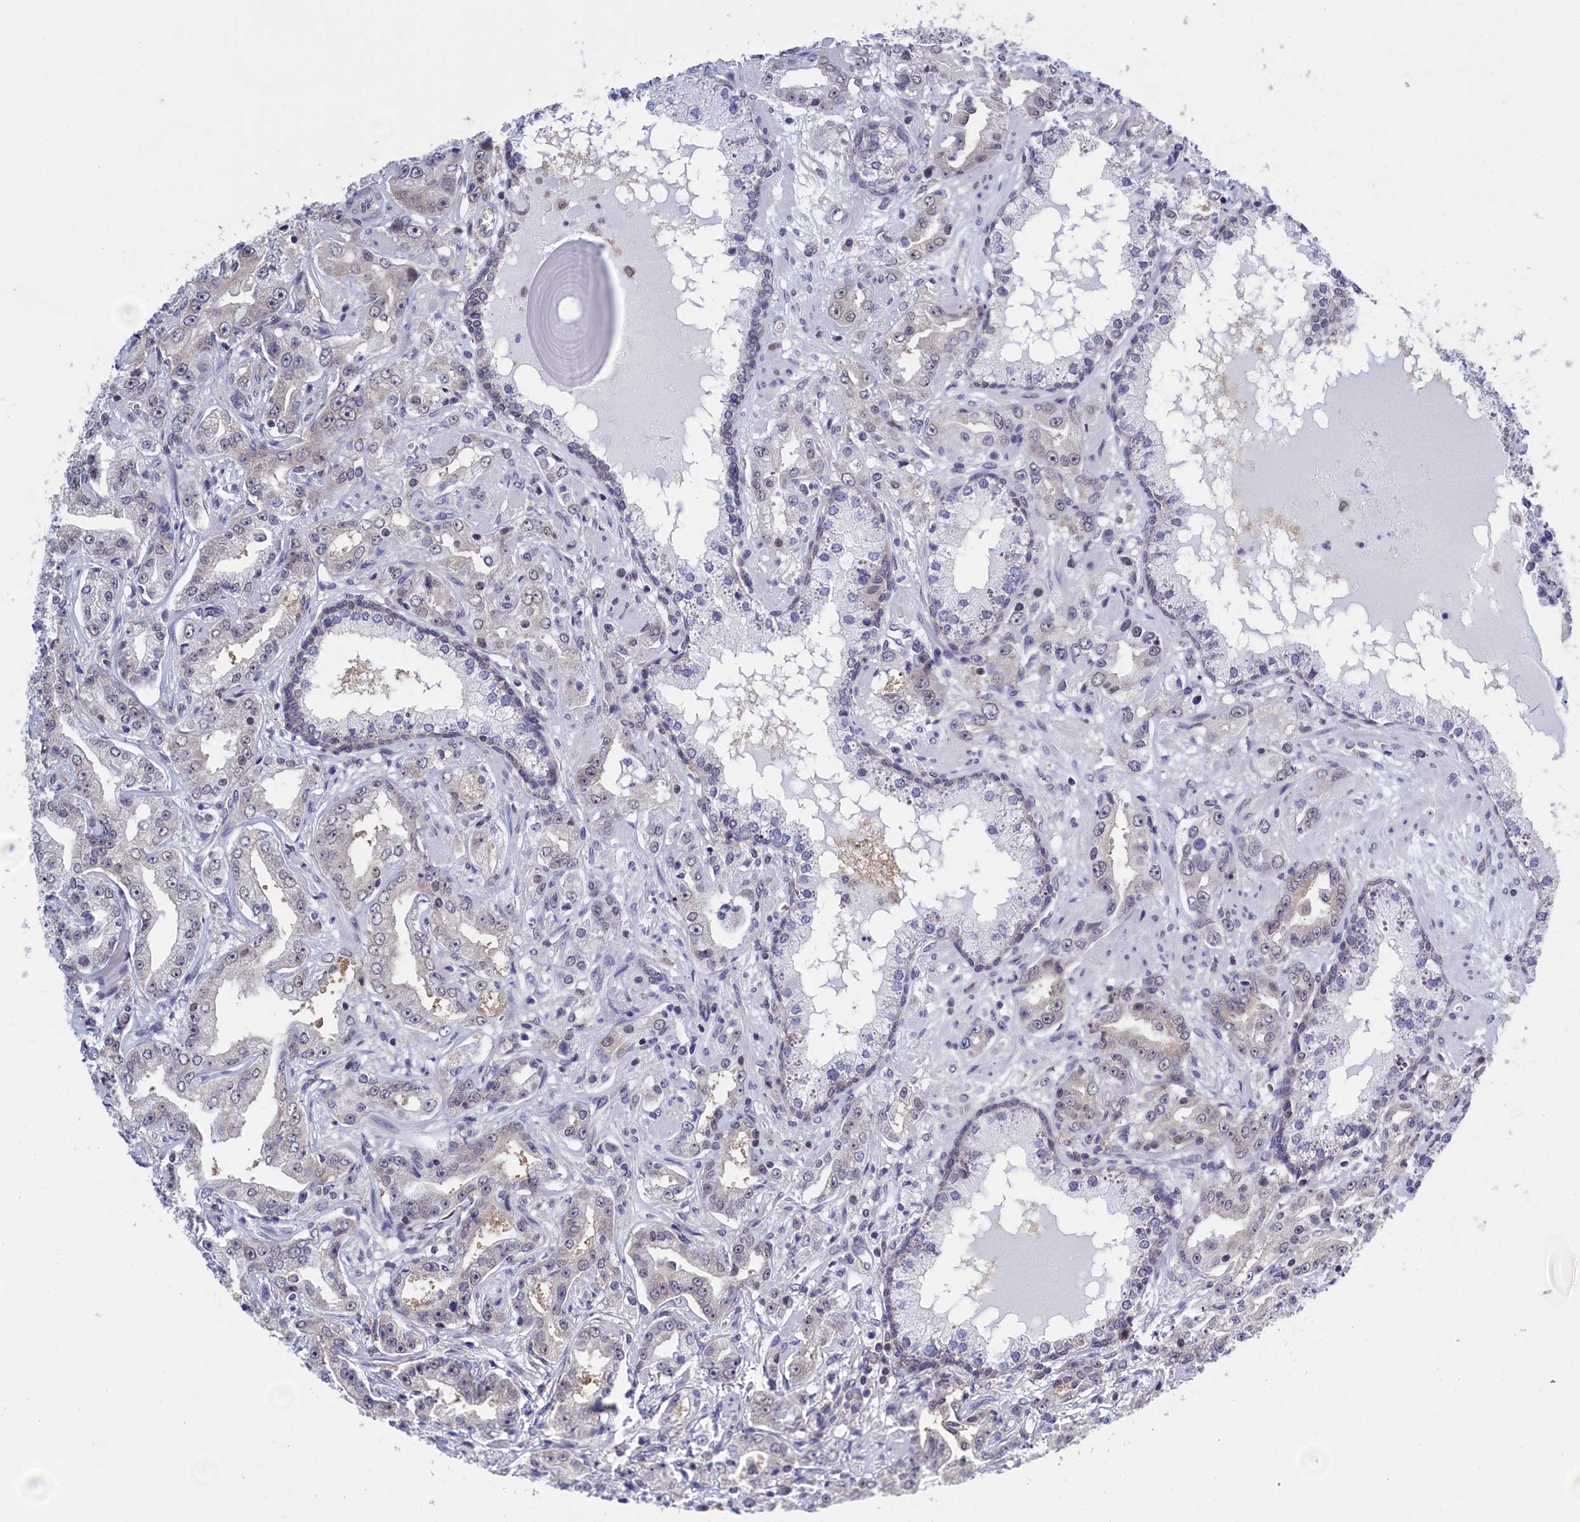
{"staining": {"intensity": "weak", "quantity": "<25%", "location": "nuclear"}, "tissue": "prostate cancer", "cell_type": "Tumor cells", "image_type": "cancer", "snomed": [{"axis": "morphology", "description": "Adenocarcinoma, High grade"}, {"axis": "topography", "description": "Prostate"}], "caption": "IHC image of human prostate cancer (high-grade adenocarcinoma) stained for a protein (brown), which reveals no positivity in tumor cells.", "gene": "PGP", "patient": {"sex": "male", "age": 63}}